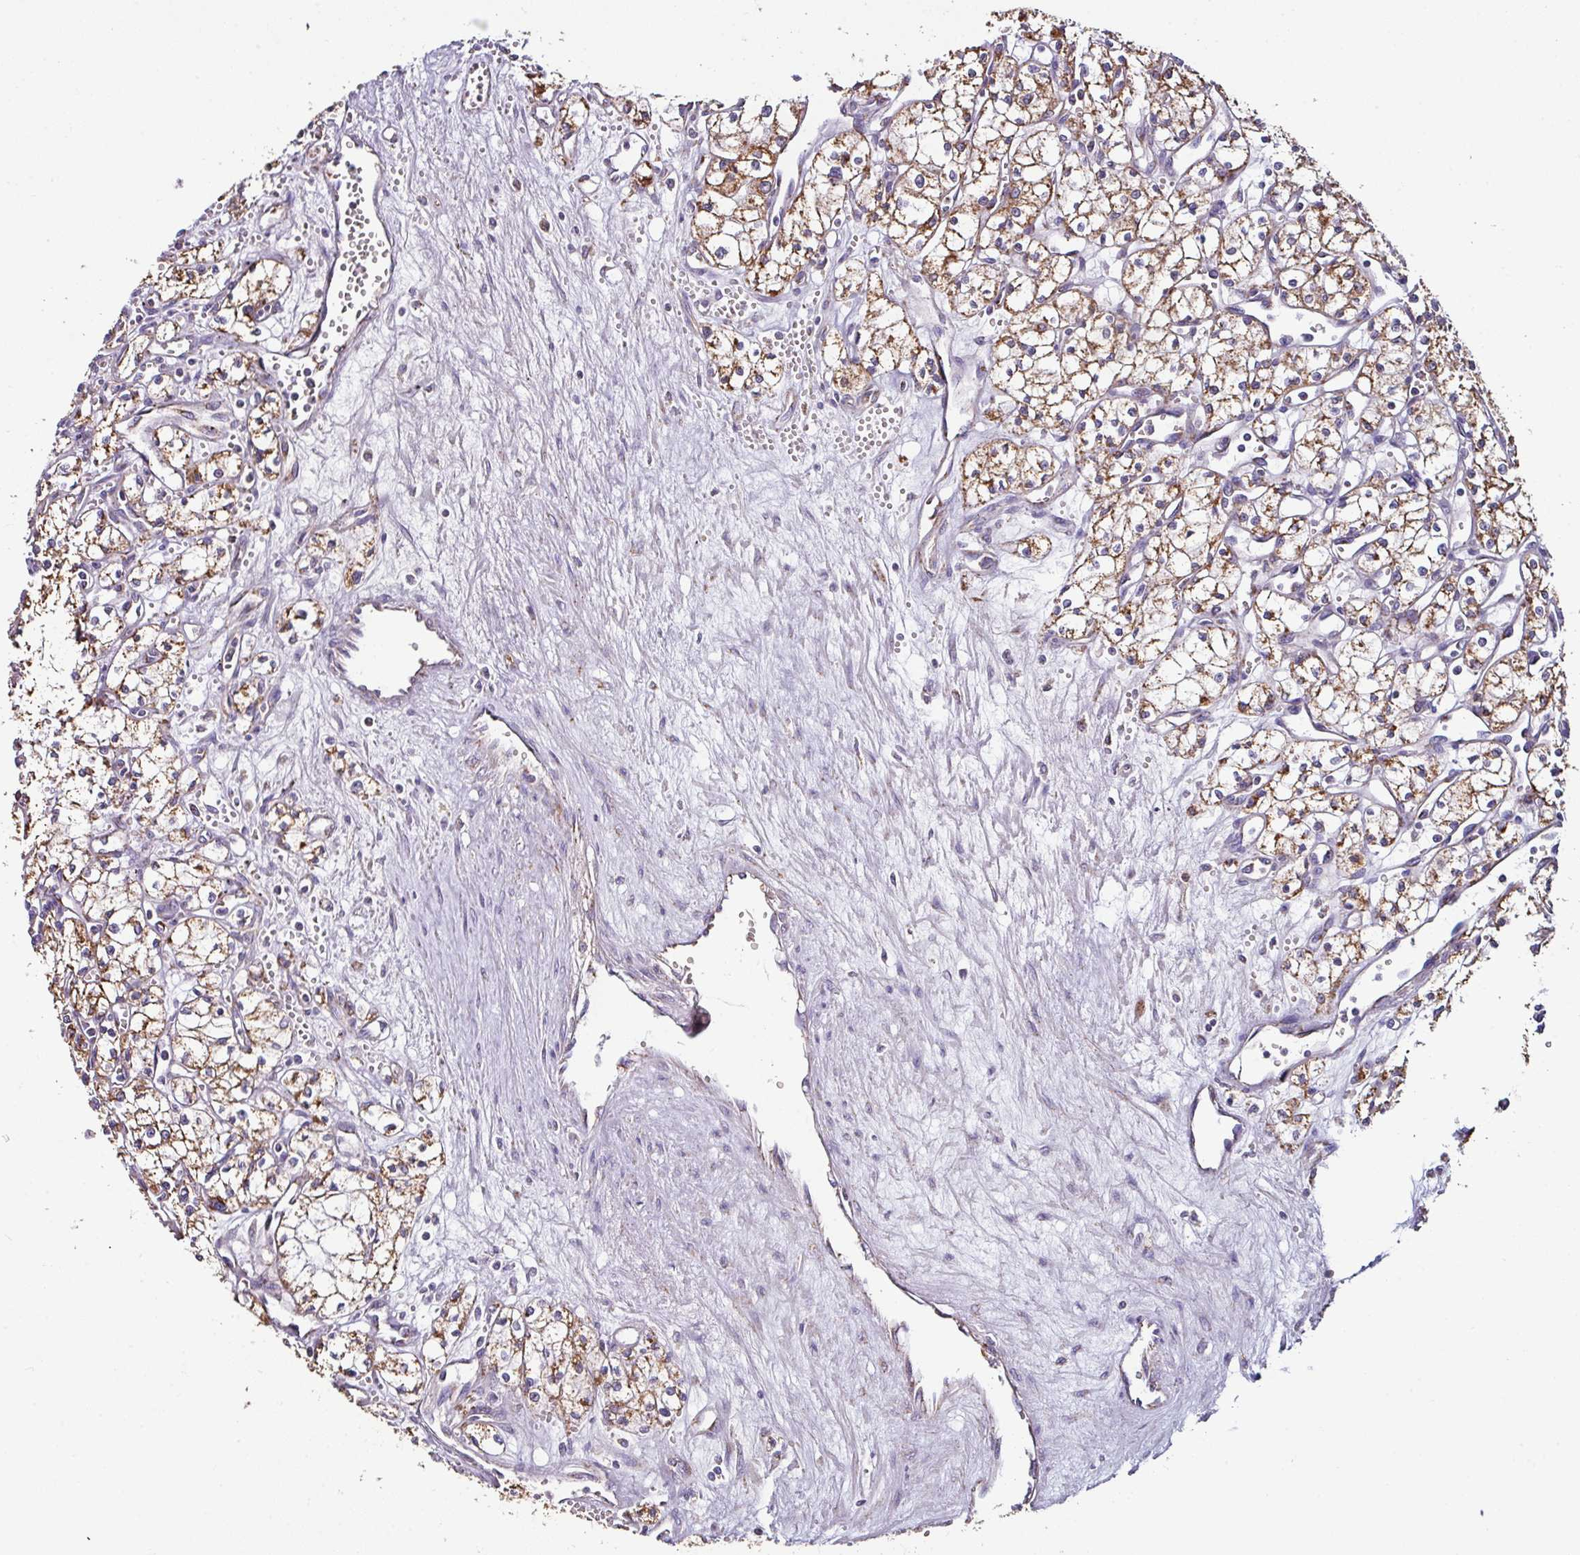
{"staining": {"intensity": "moderate", "quantity": ">75%", "location": "cytoplasmic/membranous"}, "tissue": "renal cancer", "cell_type": "Tumor cells", "image_type": "cancer", "snomed": [{"axis": "morphology", "description": "Adenocarcinoma, NOS"}, {"axis": "topography", "description": "Kidney"}], "caption": "Immunohistochemistry of human renal adenocarcinoma exhibits medium levels of moderate cytoplasmic/membranous expression in approximately >75% of tumor cells. (brown staining indicates protein expression, while blue staining denotes nuclei).", "gene": "CPD", "patient": {"sex": "male", "age": 59}}